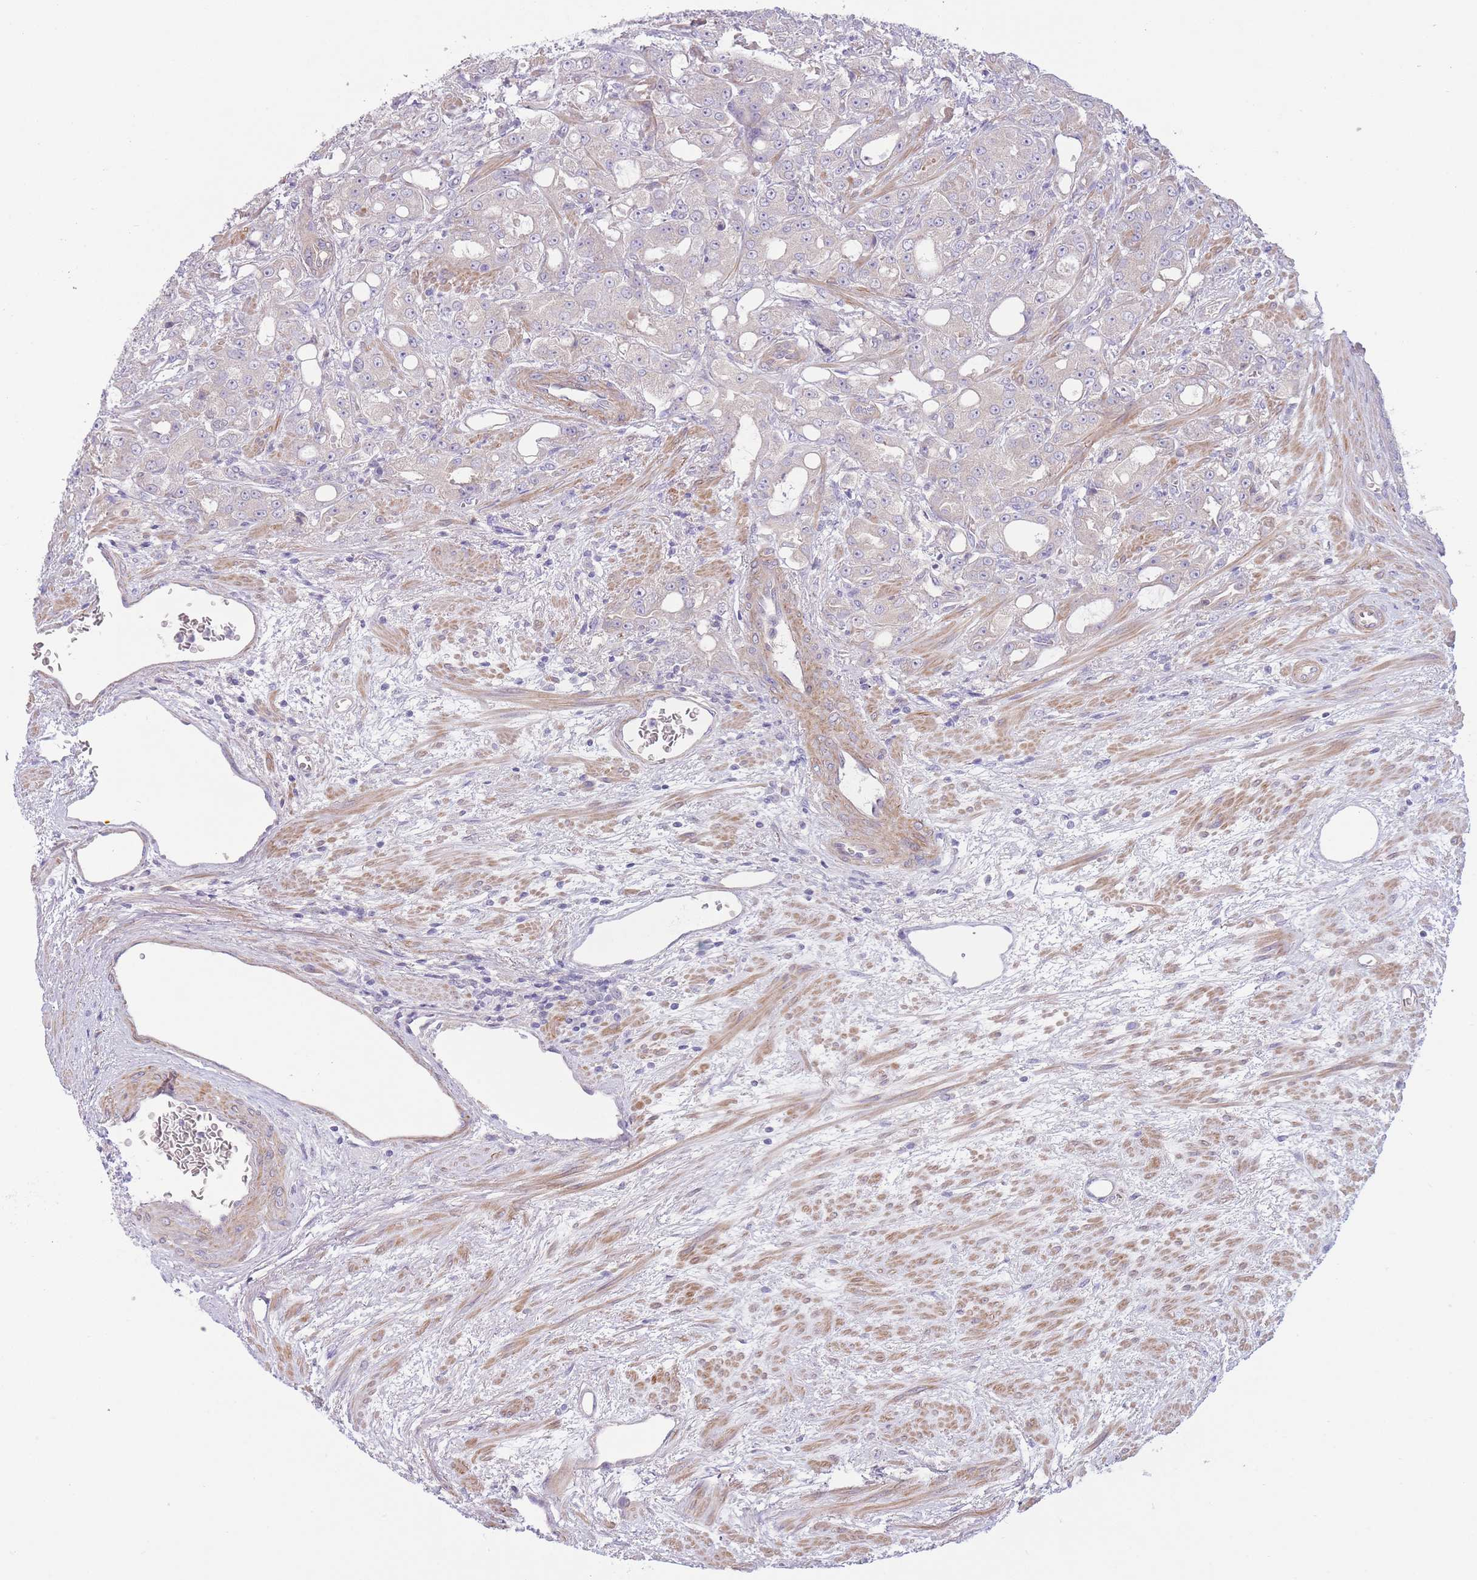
{"staining": {"intensity": "negative", "quantity": "none", "location": "none"}, "tissue": "prostate cancer", "cell_type": "Tumor cells", "image_type": "cancer", "snomed": [{"axis": "morphology", "description": "Adenocarcinoma, High grade"}, {"axis": "topography", "description": "Prostate"}], "caption": "A micrograph of prostate cancer (high-grade adenocarcinoma) stained for a protein exhibits no brown staining in tumor cells.", "gene": "PNPLA5", "patient": {"sex": "male", "age": 69}}